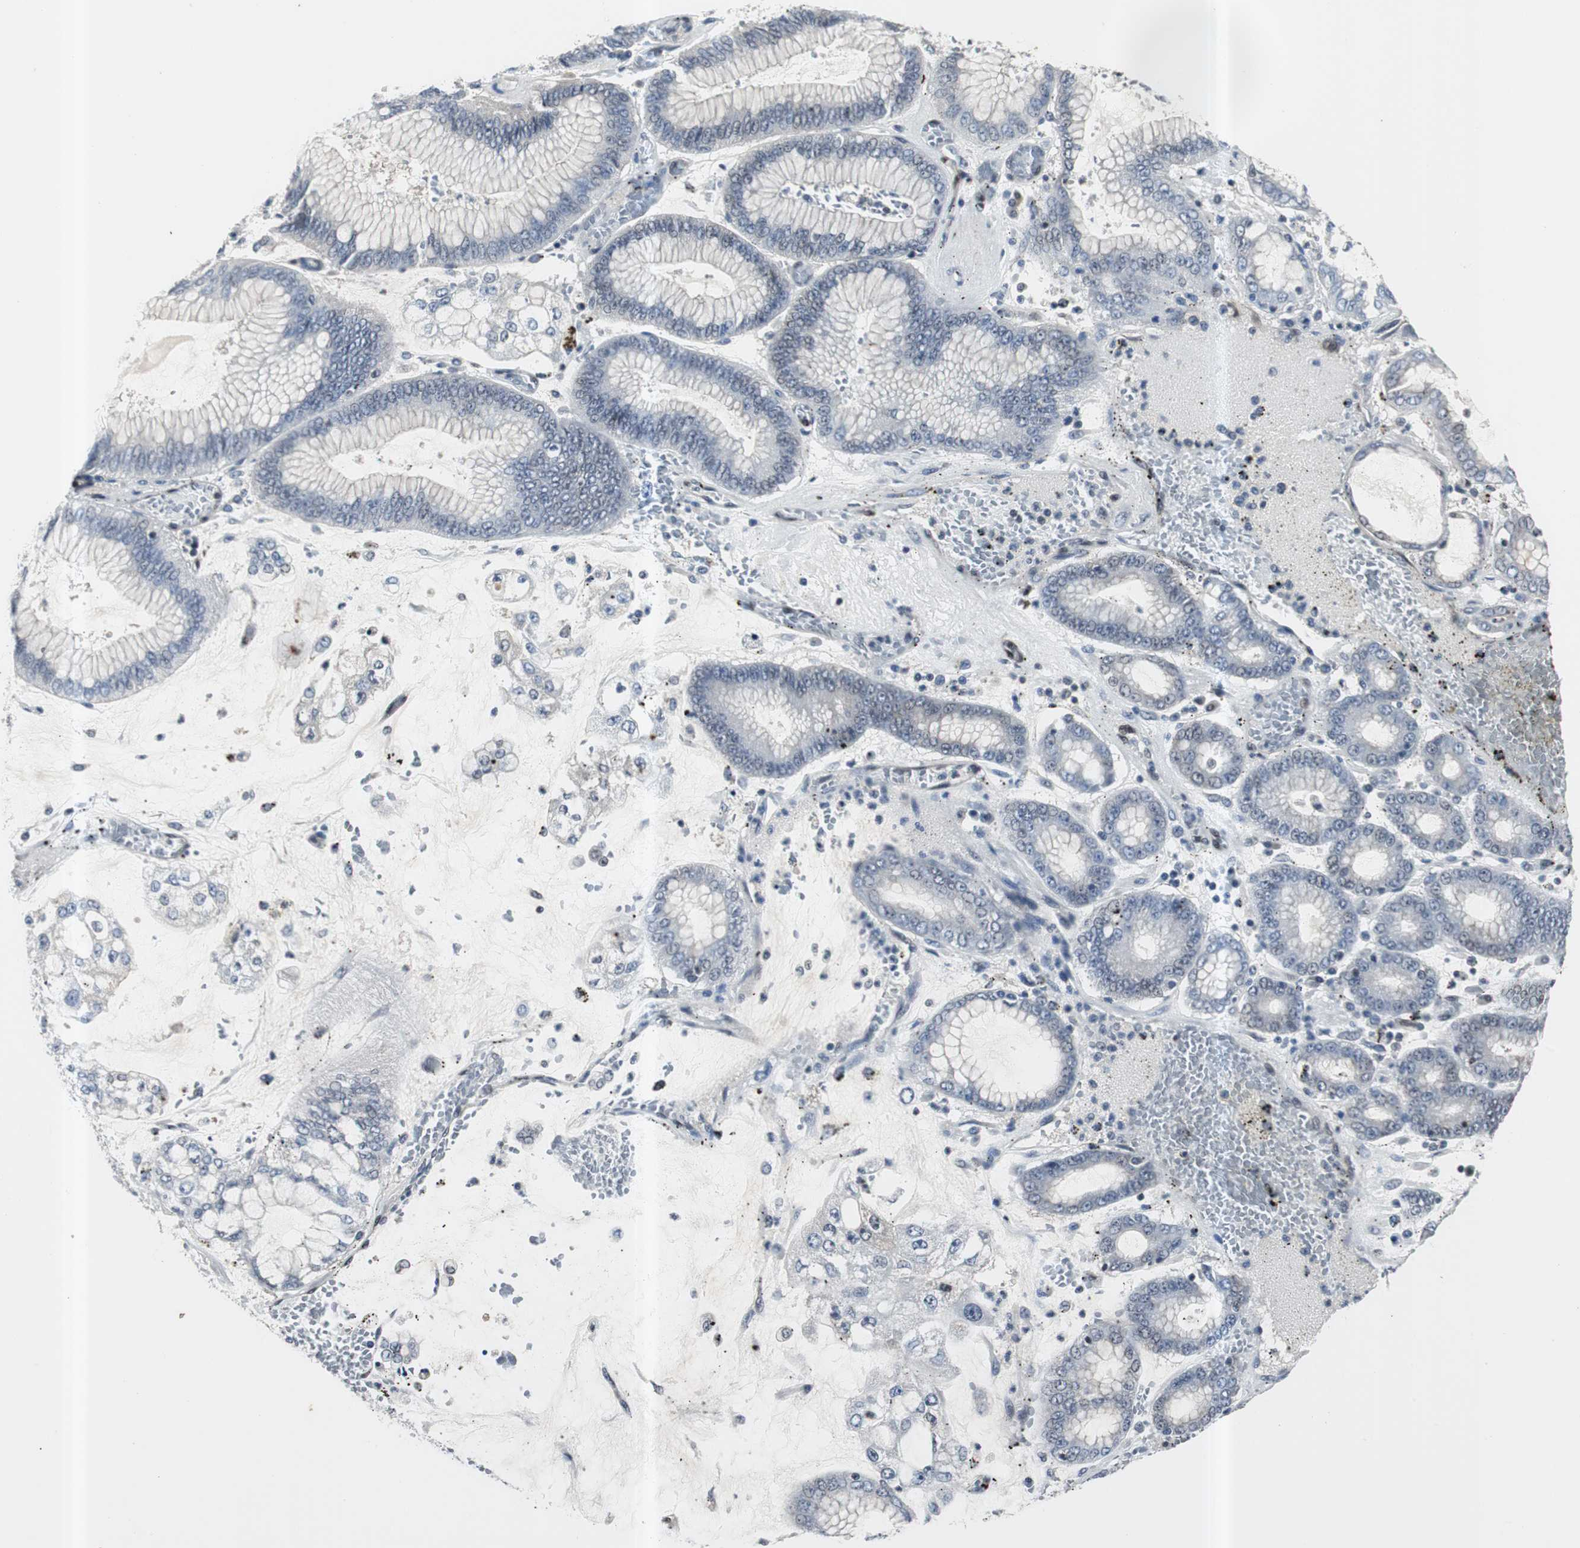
{"staining": {"intensity": "negative", "quantity": "none", "location": "none"}, "tissue": "stomach cancer", "cell_type": "Tumor cells", "image_type": "cancer", "snomed": [{"axis": "morphology", "description": "Normal tissue, NOS"}, {"axis": "morphology", "description": "Adenocarcinoma, NOS"}, {"axis": "topography", "description": "Stomach, upper"}, {"axis": "topography", "description": "Stomach"}], "caption": "Photomicrograph shows no protein expression in tumor cells of stomach cancer (adenocarcinoma) tissue. Nuclei are stained in blue.", "gene": "SMAD1", "patient": {"sex": "male", "age": 76}}